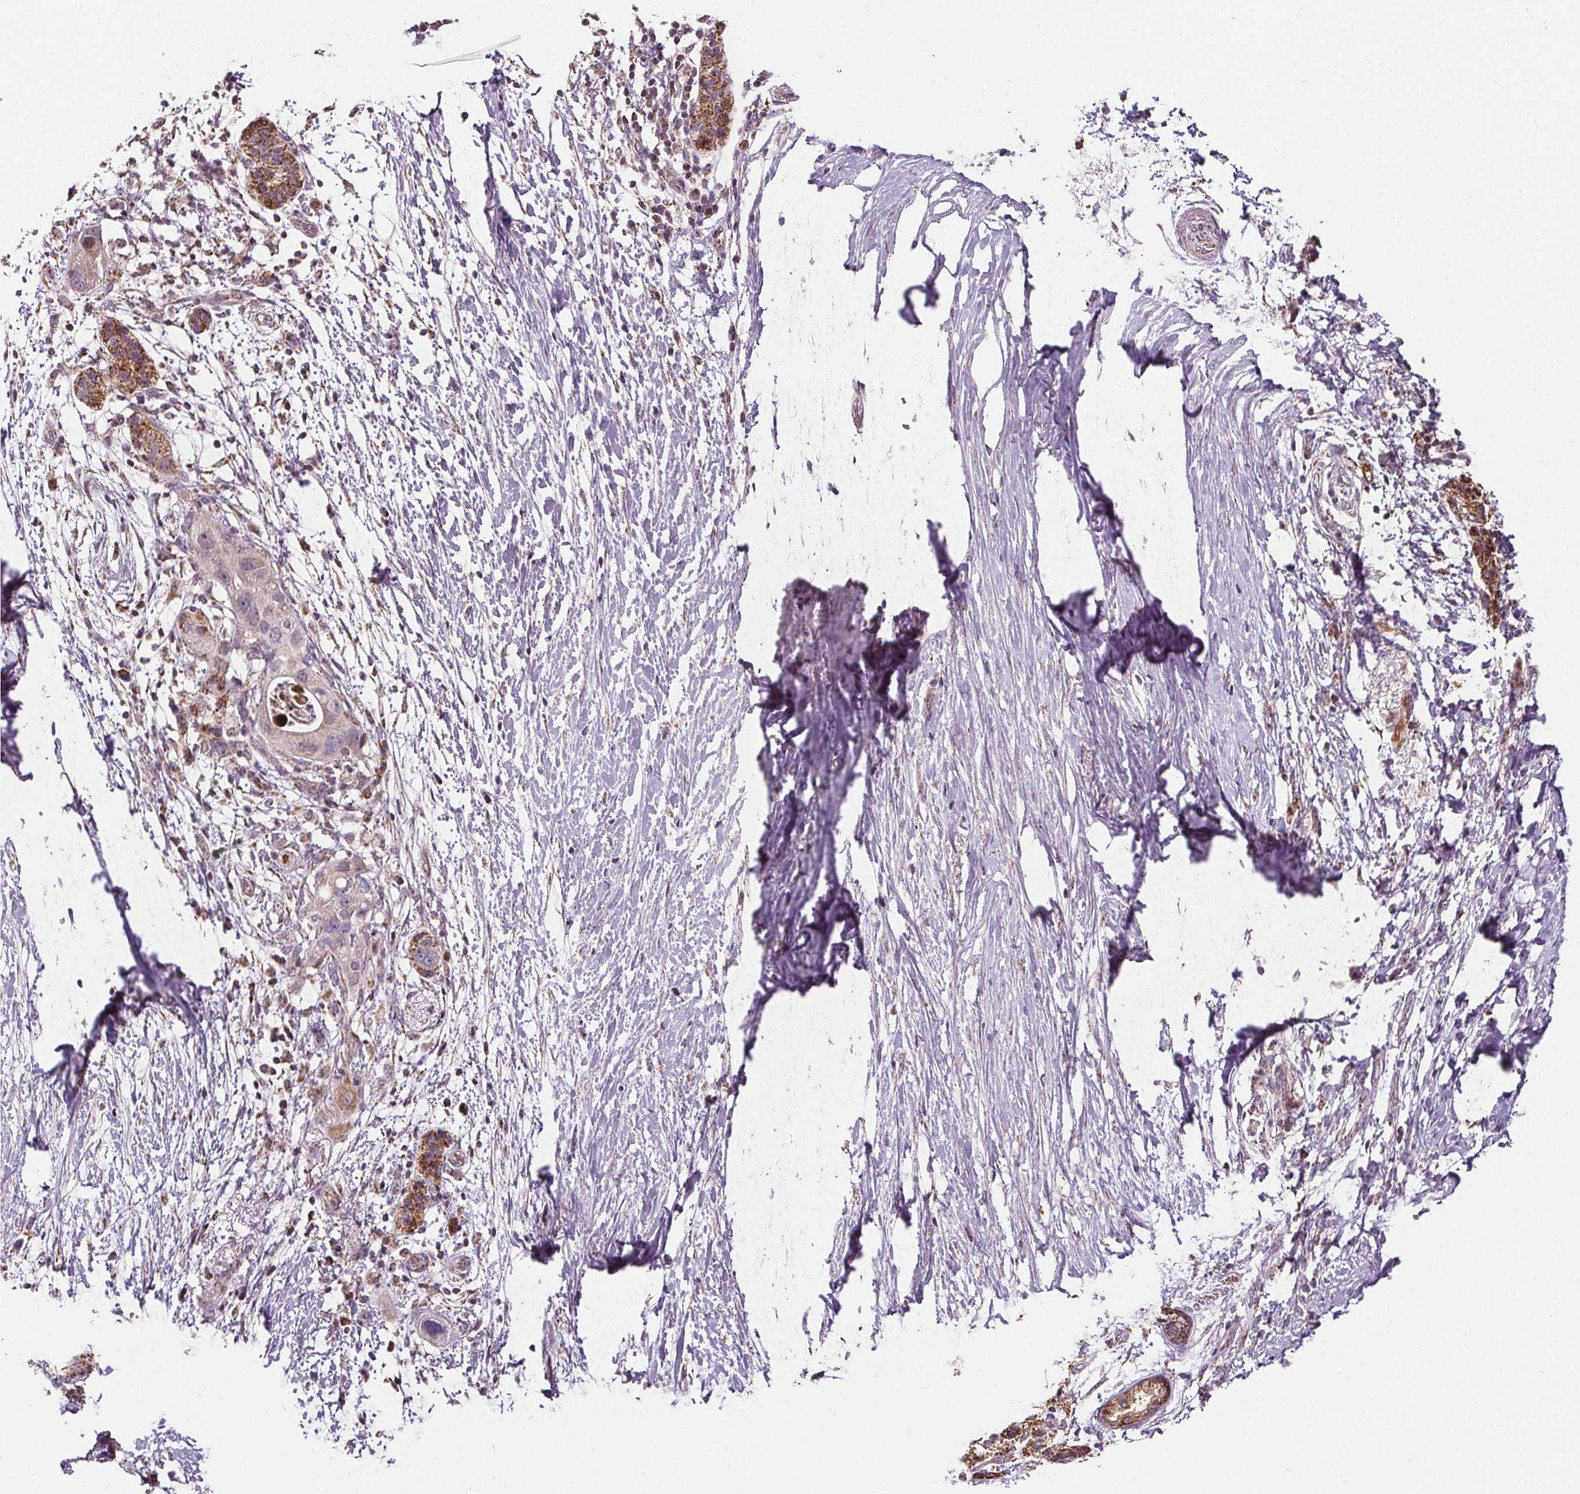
{"staining": {"intensity": "weak", "quantity": "25%-75%", "location": "cytoplasmic/membranous"}, "tissue": "pancreatic cancer", "cell_type": "Tumor cells", "image_type": "cancer", "snomed": [{"axis": "morphology", "description": "Adenocarcinoma, NOS"}, {"axis": "topography", "description": "Pancreas"}], "caption": "Human pancreatic cancer (adenocarcinoma) stained for a protein (brown) demonstrates weak cytoplasmic/membranous positive positivity in approximately 25%-75% of tumor cells.", "gene": "SUCLA2", "patient": {"sex": "female", "age": 72}}